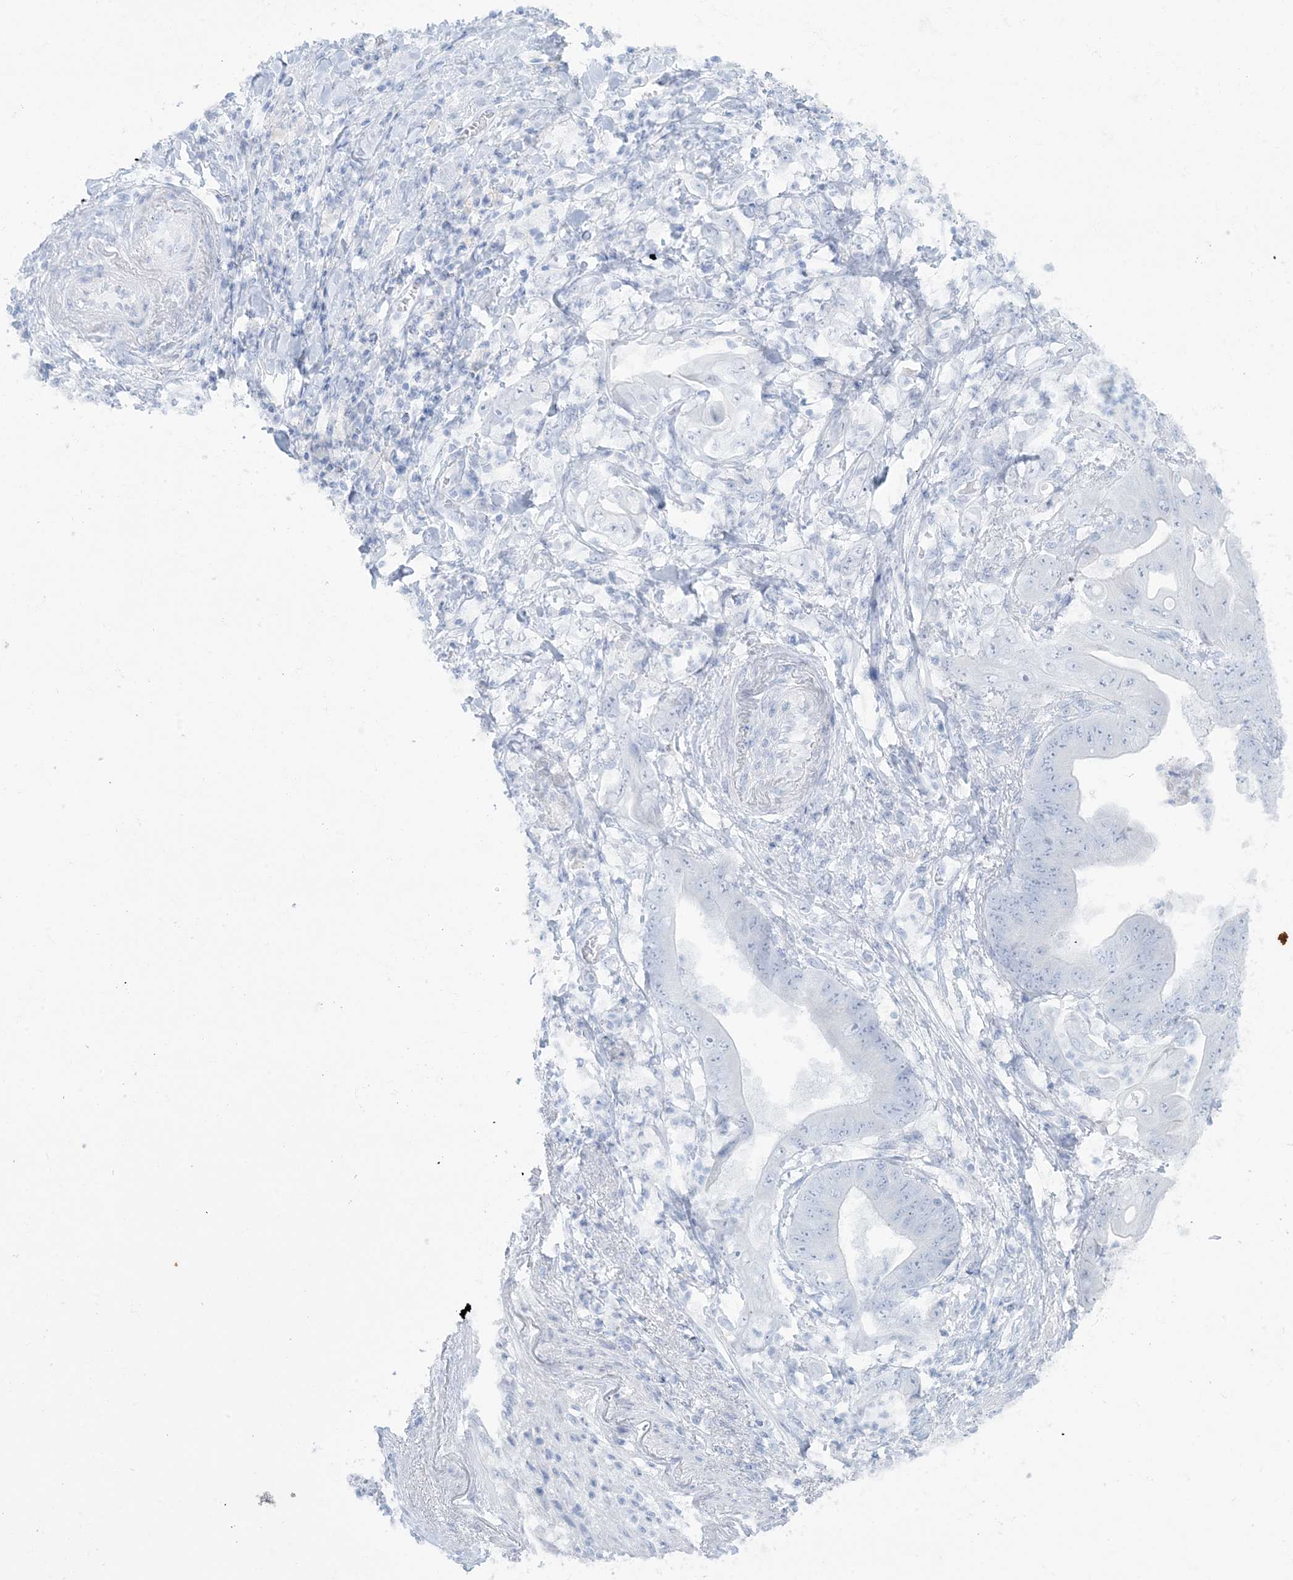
{"staining": {"intensity": "negative", "quantity": "none", "location": "none"}, "tissue": "stomach cancer", "cell_type": "Tumor cells", "image_type": "cancer", "snomed": [{"axis": "morphology", "description": "Adenocarcinoma, NOS"}, {"axis": "topography", "description": "Stomach"}], "caption": "This image is of stomach adenocarcinoma stained with immunohistochemistry (IHC) to label a protein in brown with the nuclei are counter-stained blue. There is no staining in tumor cells.", "gene": "AGXT", "patient": {"sex": "female", "age": 73}}